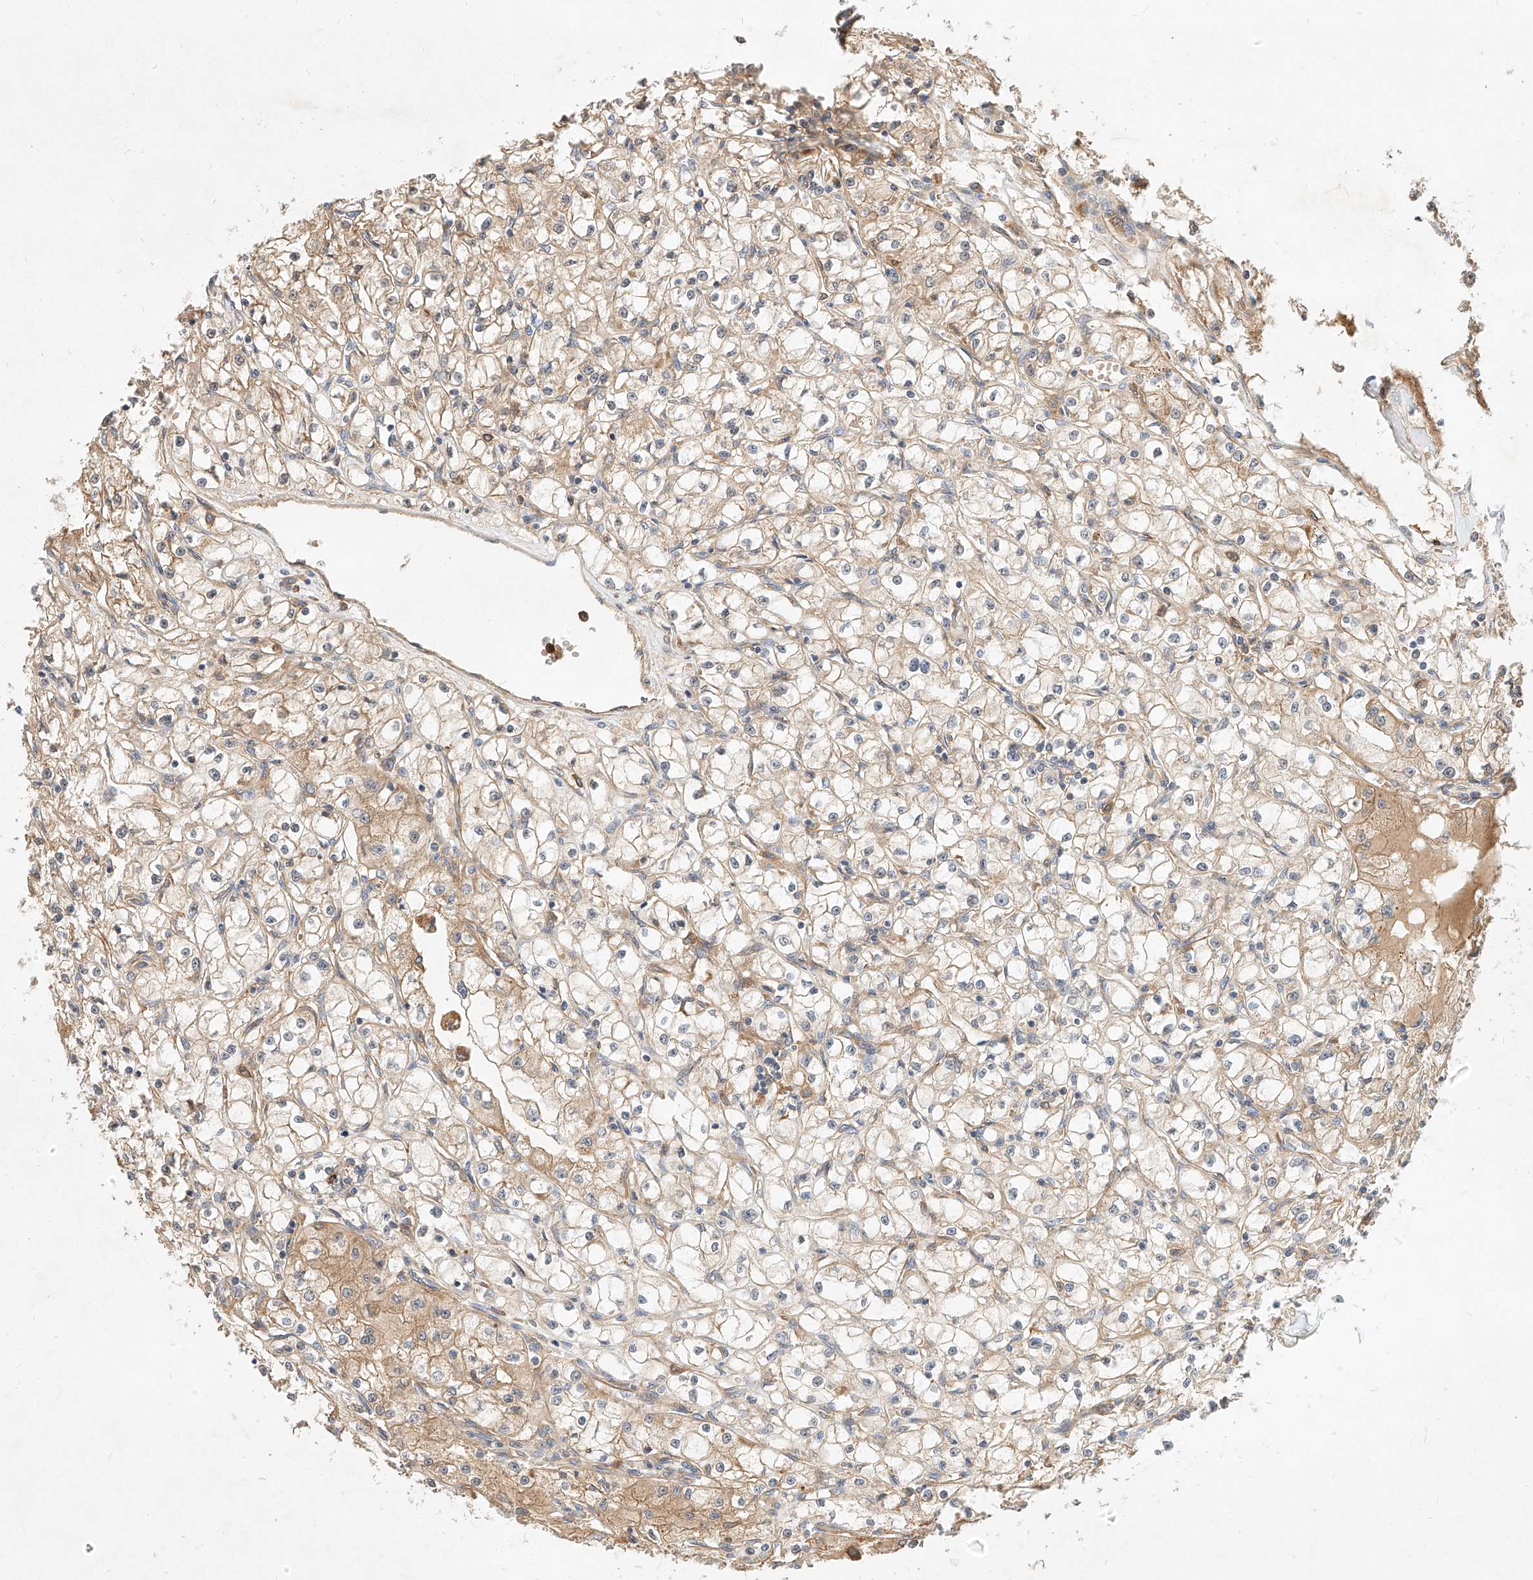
{"staining": {"intensity": "weak", "quantity": ">75%", "location": "cytoplasmic/membranous"}, "tissue": "renal cancer", "cell_type": "Tumor cells", "image_type": "cancer", "snomed": [{"axis": "morphology", "description": "Adenocarcinoma, NOS"}, {"axis": "topography", "description": "Kidney"}], "caption": "An IHC micrograph of neoplastic tissue is shown. Protein staining in brown highlights weak cytoplasmic/membranous positivity in renal adenocarcinoma within tumor cells. Using DAB (3,3'-diaminobenzidine) (brown) and hematoxylin (blue) stains, captured at high magnification using brightfield microscopy.", "gene": "NFAM1", "patient": {"sex": "male", "age": 56}}